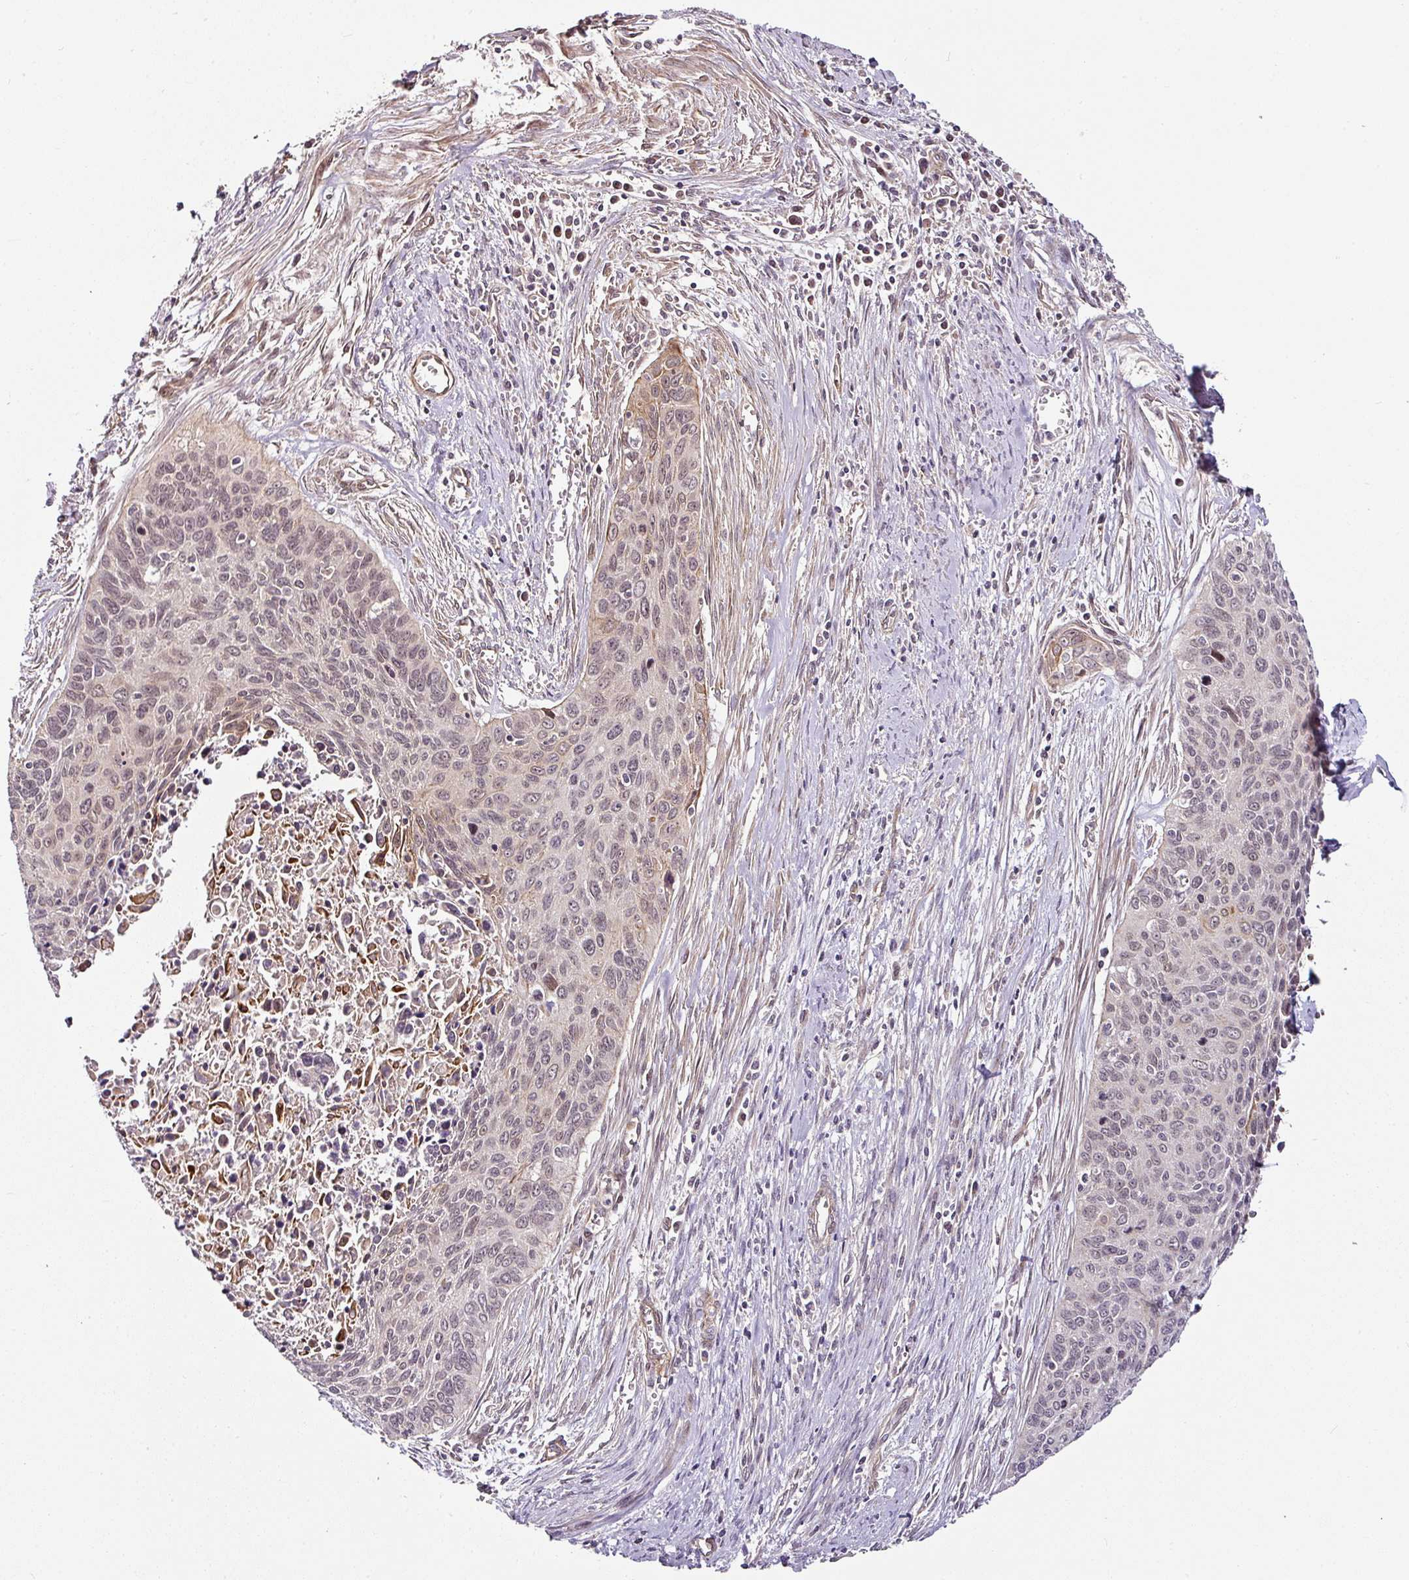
{"staining": {"intensity": "weak", "quantity": "25%-75%", "location": "nuclear"}, "tissue": "cervical cancer", "cell_type": "Tumor cells", "image_type": "cancer", "snomed": [{"axis": "morphology", "description": "Squamous cell carcinoma, NOS"}, {"axis": "topography", "description": "Cervix"}], "caption": "Cervical cancer stained with immunohistochemistry (IHC) displays weak nuclear expression in about 25%-75% of tumor cells.", "gene": "DCAF13", "patient": {"sex": "female", "age": 55}}